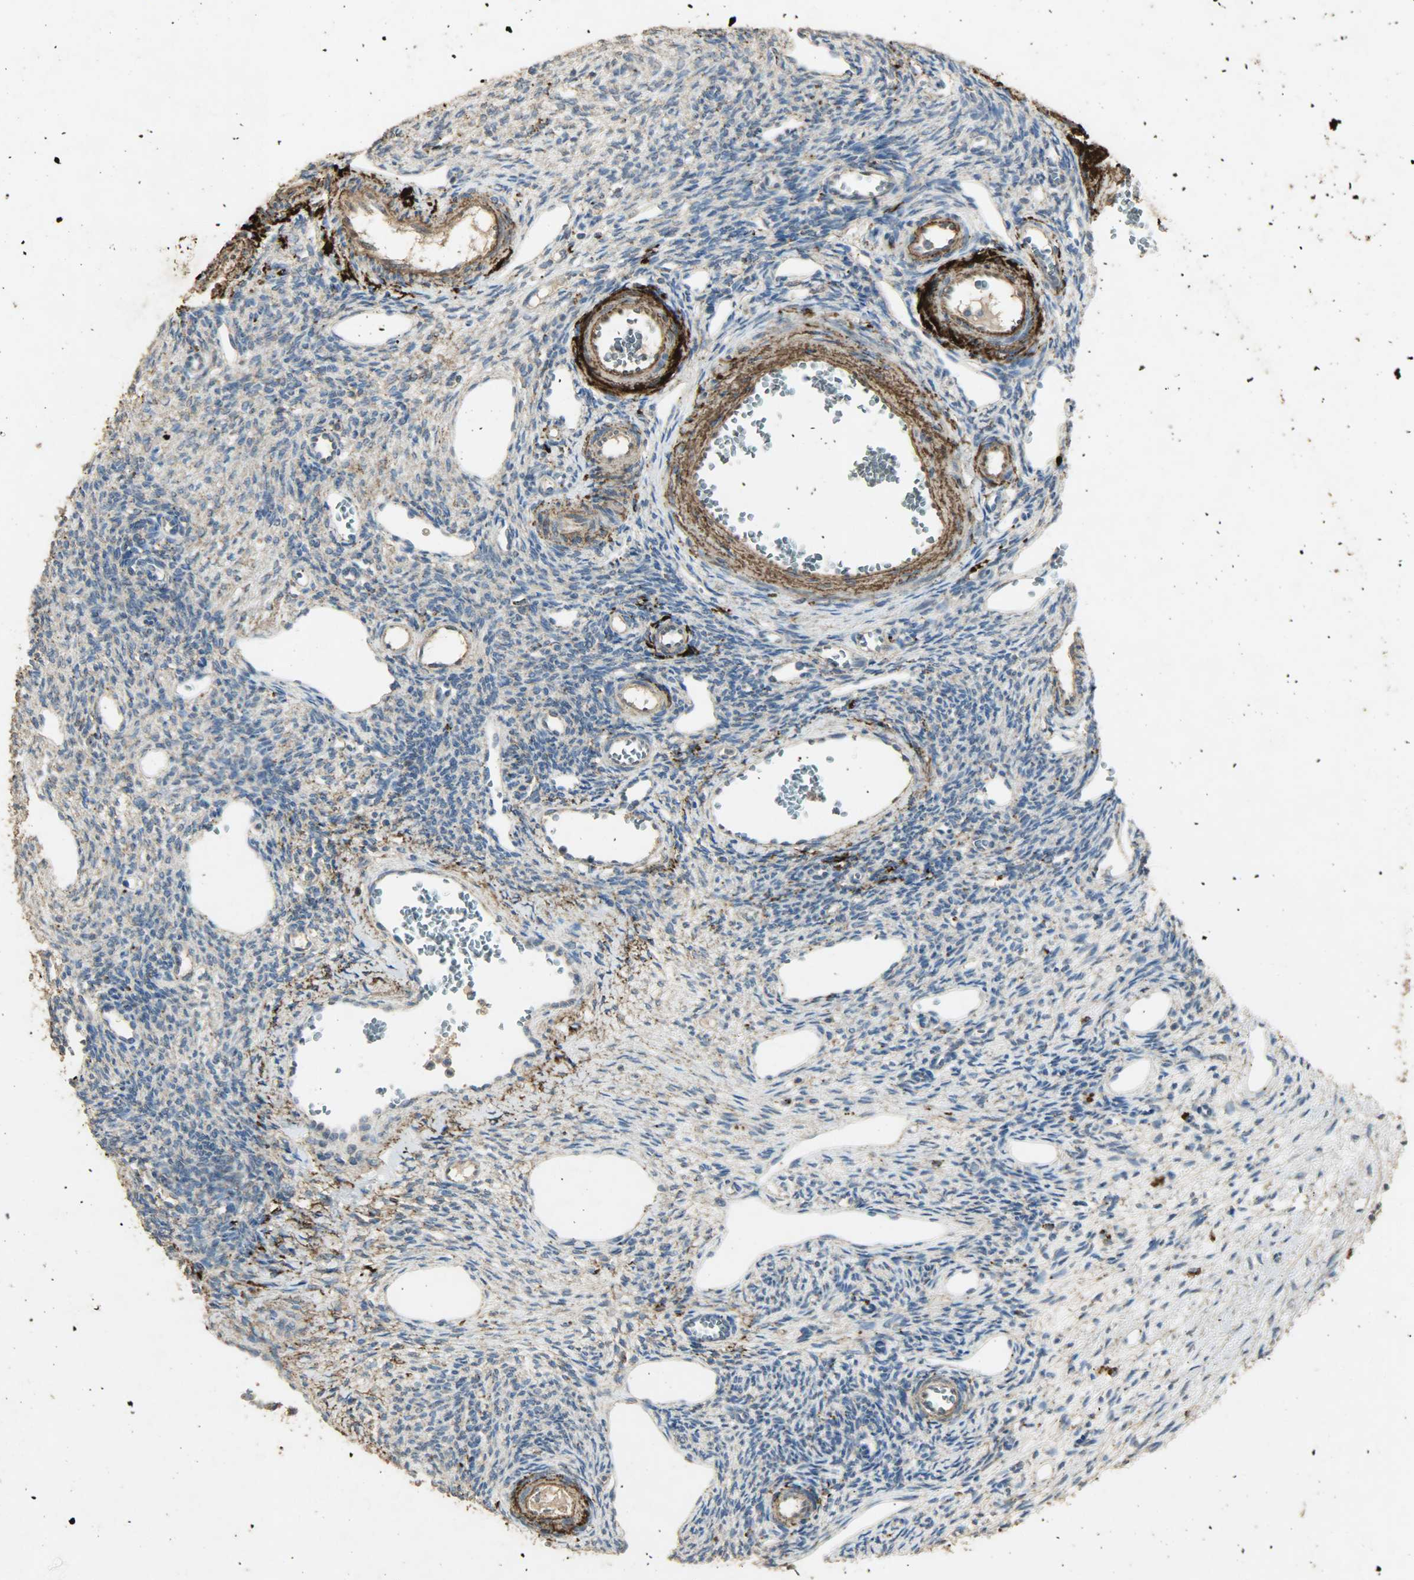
{"staining": {"intensity": "weak", "quantity": "25%-75%", "location": "cytoplasmic/membranous"}, "tissue": "ovary", "cell_type": "Ovarian stroma cells", "image_type": "normal", "snomed": [{"axis": "morphology", "description": "Normal tissue, NOS"}, {"axis": "topography", "description": "Ovary"}], "caption": "Normal ovary exhibits weak cytoplasmic/membranous positivity in about 25%-75% of ovarian stroma cells.", "gene": "ASB9", "patient": {"sex": "female", "age": 33}}